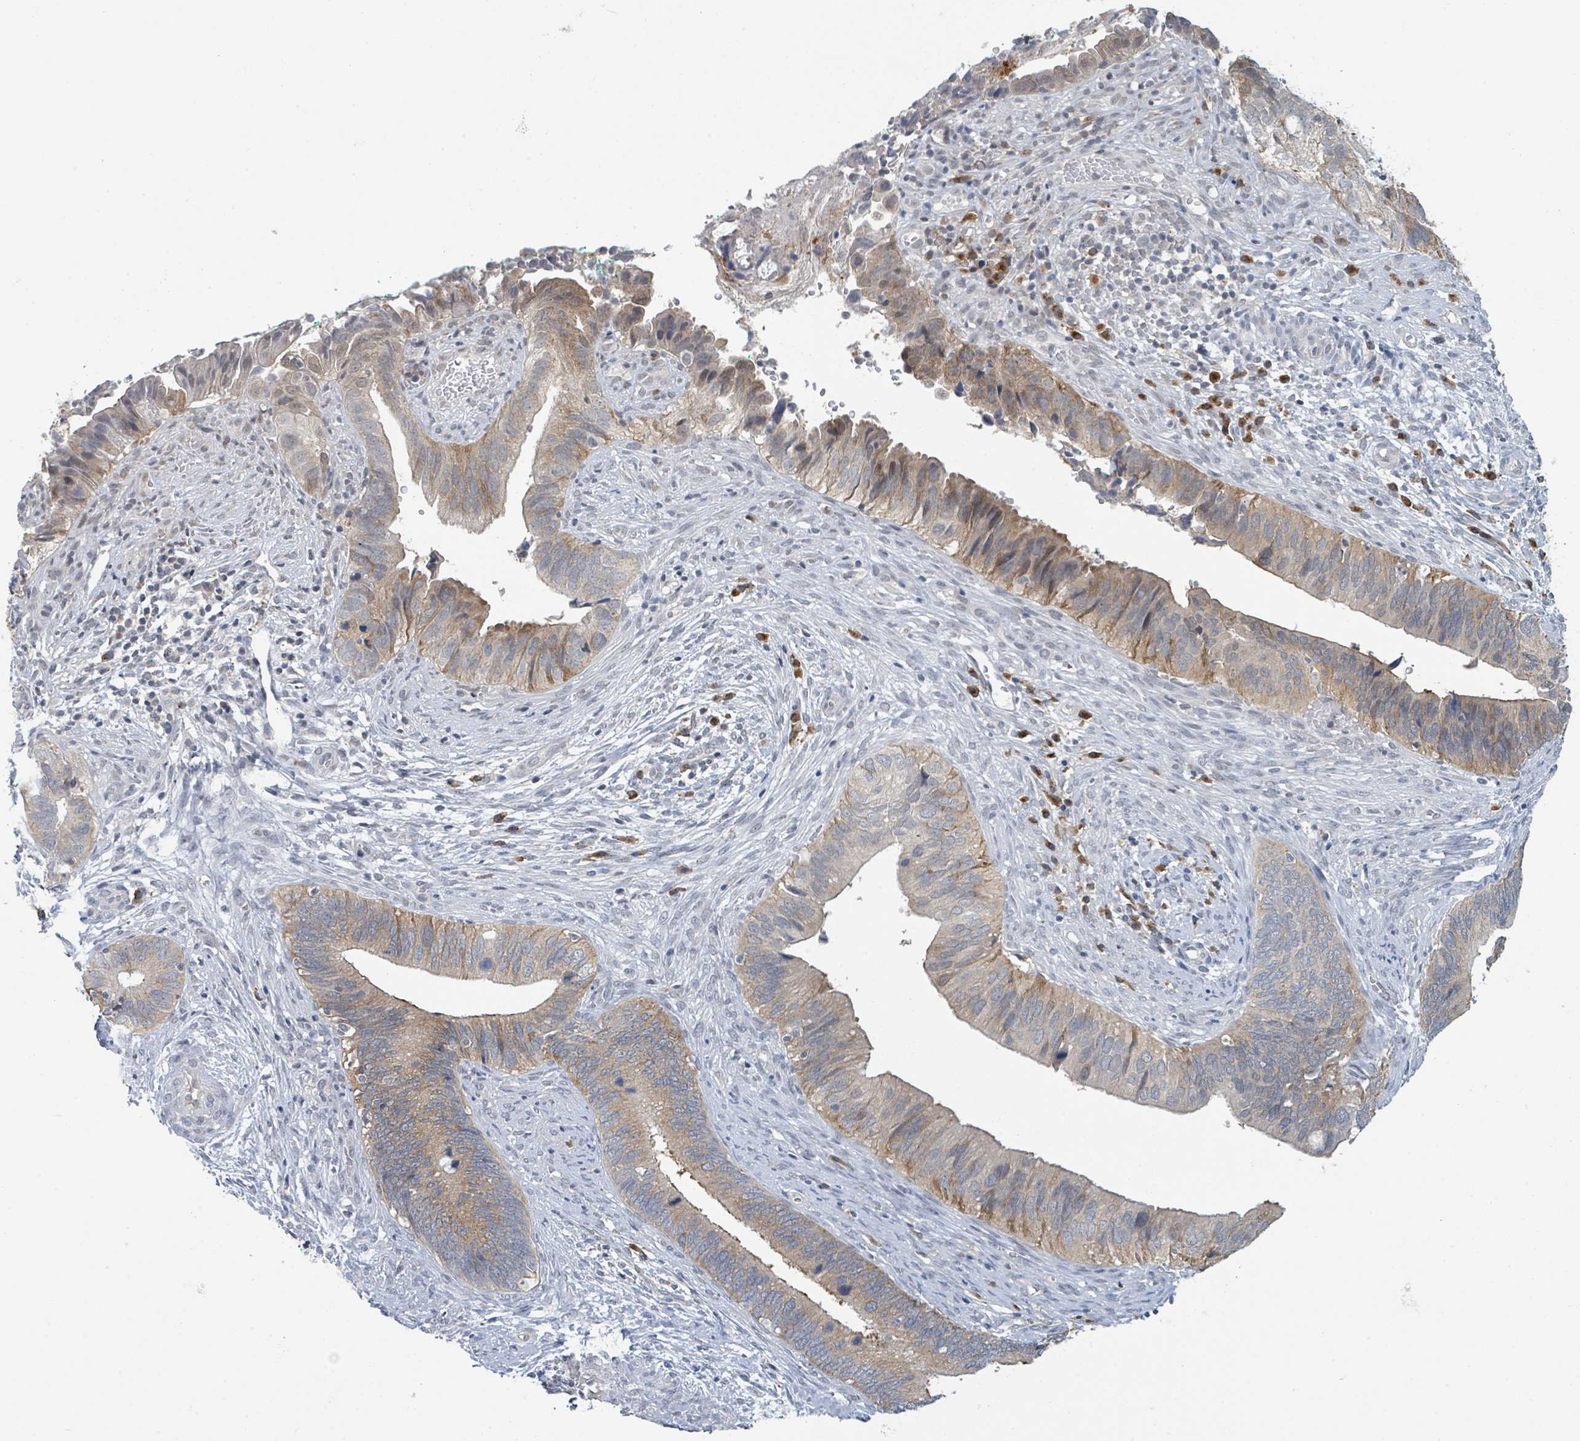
{"staining": {"intensity": "moderate", "quantity": "25%-75%", "location": "cytoplasmic/membranous"}, "tissue": "cervical cancer", "cell_type": "Tumor cells", "image_type": "cancer", "snomed": [{"axis": "morphology", "description": "Adenocarcinoma, NOS"}, {"axis": "topography", "description": "Cervix"}], "caption": "Tumor cells reveal moderate cytoplasmic/membranous staining in about 25%-75% of cells in adenocarcinoma (cervical).", "gene": "ANKRD55", "patient": {"sex": "female", "age": 42}}